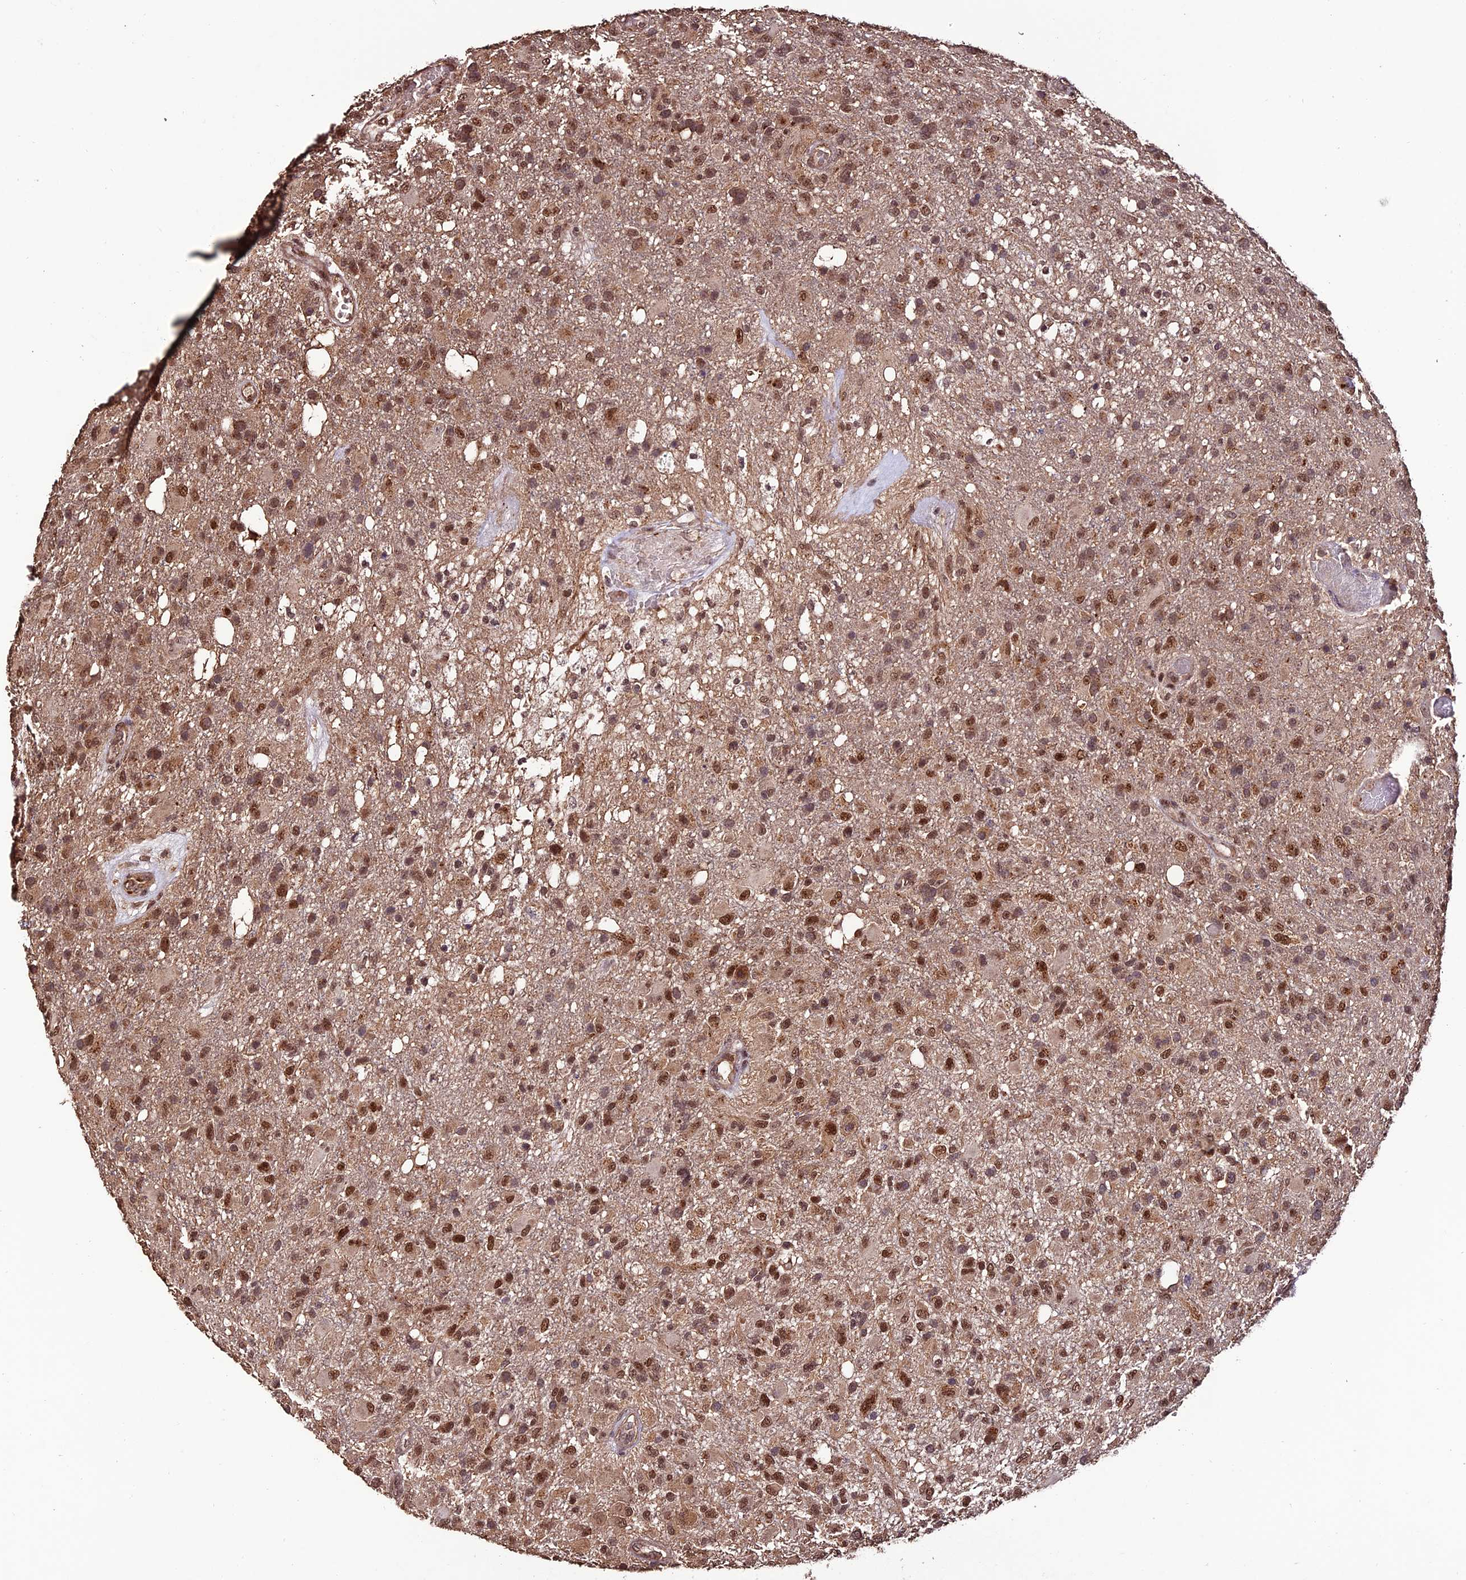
{"staining": {"intensity": "moderate", "quantity": ">75%", "location": "nuclear"}, "tissue": "glioma", "cell_type": "Tumor cells", "image_type": "cancer", "snomed": [{"axis": "morphology", "description": "Glioma, malignant, High grade"}, {"axis": "topography", "description": "Brain"}], "caption": "About >75% of tumor cells in glioma show moderate nuclear protein staining as visualized by brown immunohistochemical staining.", "gene": "CABIN1", "patient": {"sex": "female", "age": 74}}